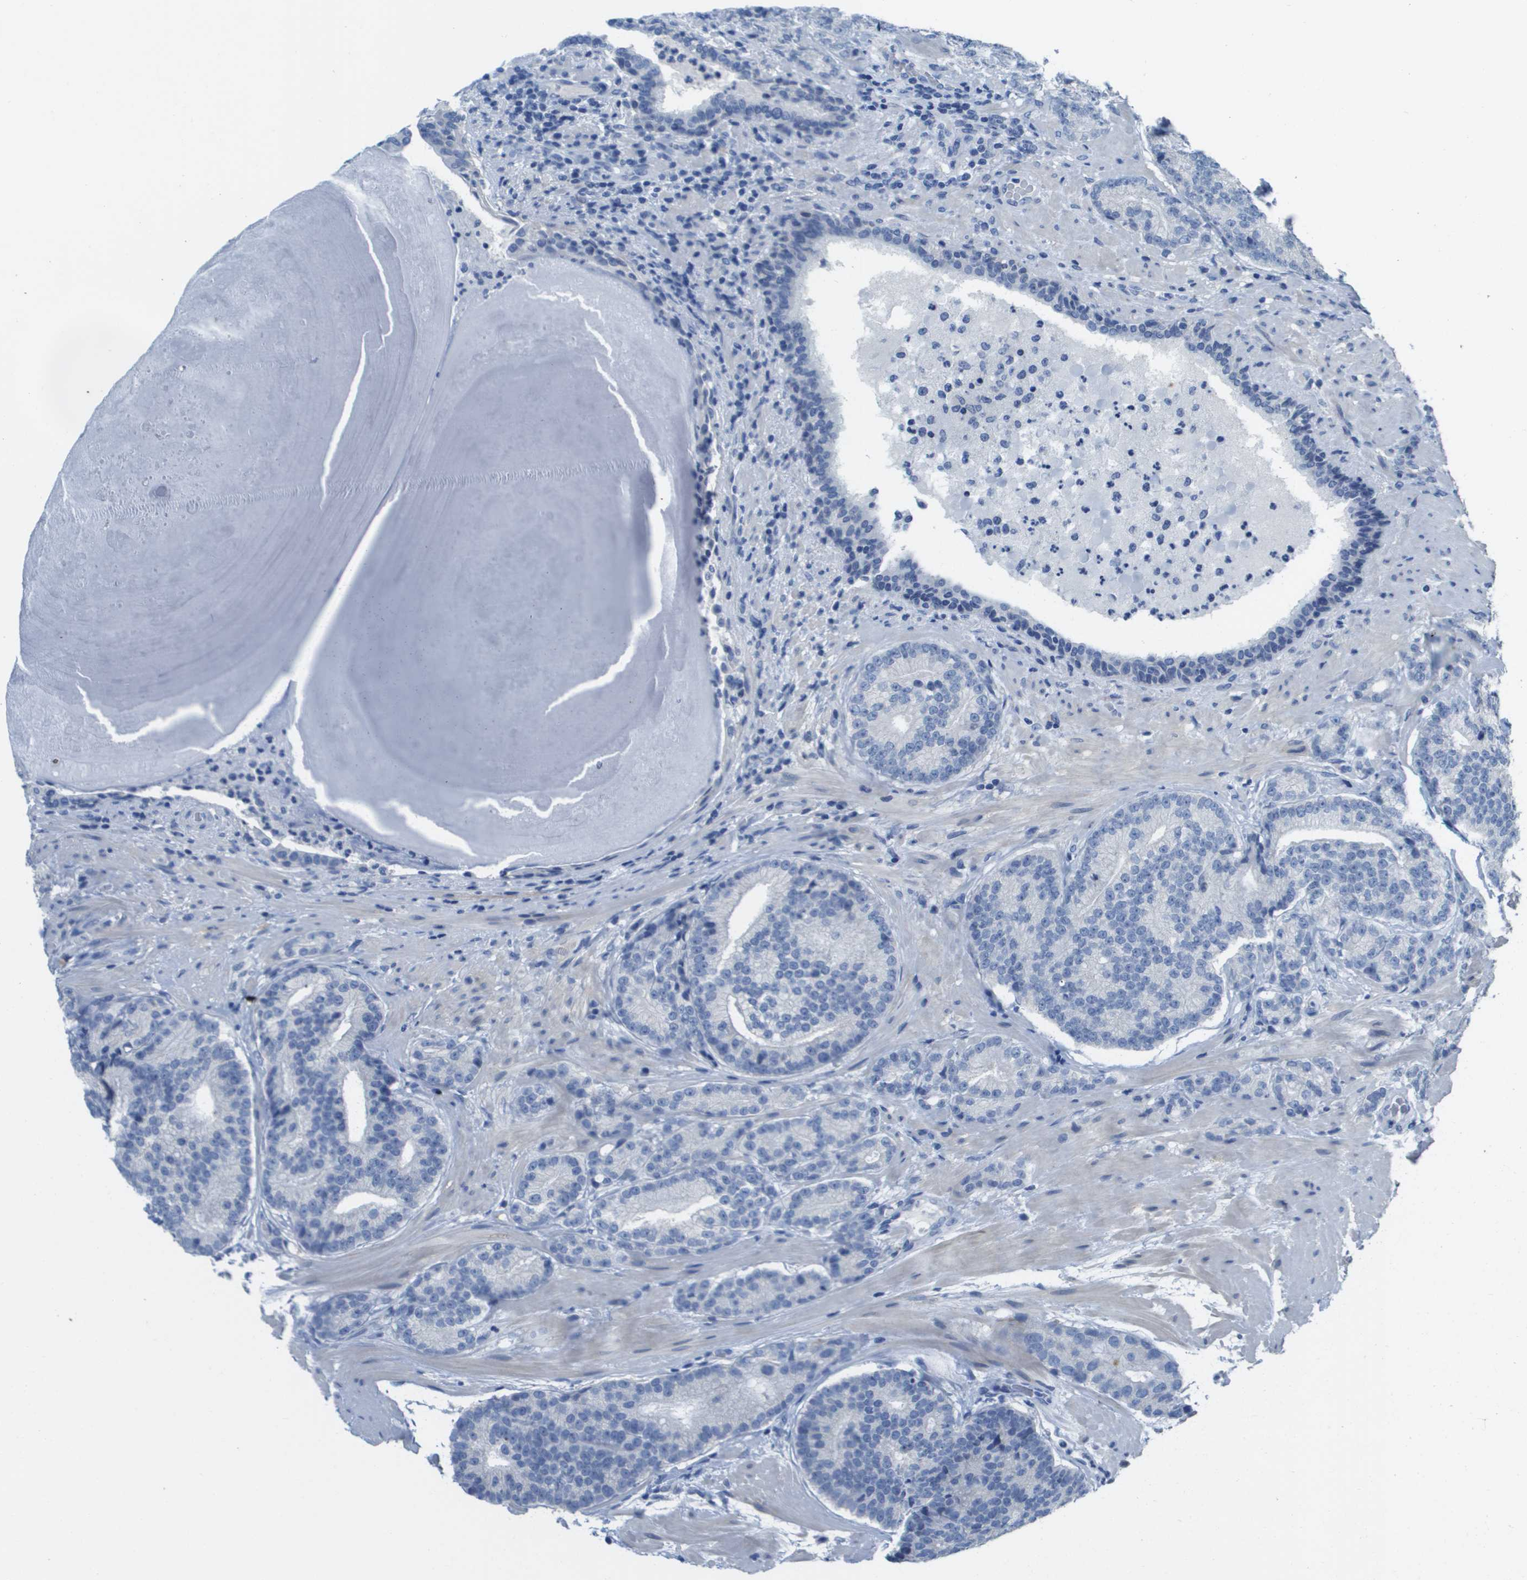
{"staining": {"intensity": "negative", "quantity": "none", "location": "none"}, "tissue": "prostate cancer", "cell_type": "Tumor cells", "image_type": "cancer", "snomed": [{"axis": "morphology", "description": "Adenocarcinoma, High grade"}, {"axis": "topography", "description": "Prostate"}], "caption": "Photomicrograph shows no protein expression in tumor cells of adenocarcinoma (high-grade) (prostate) tissue.", "gene": "NCS1", "patient": {"sex": "male", "age": 61}}